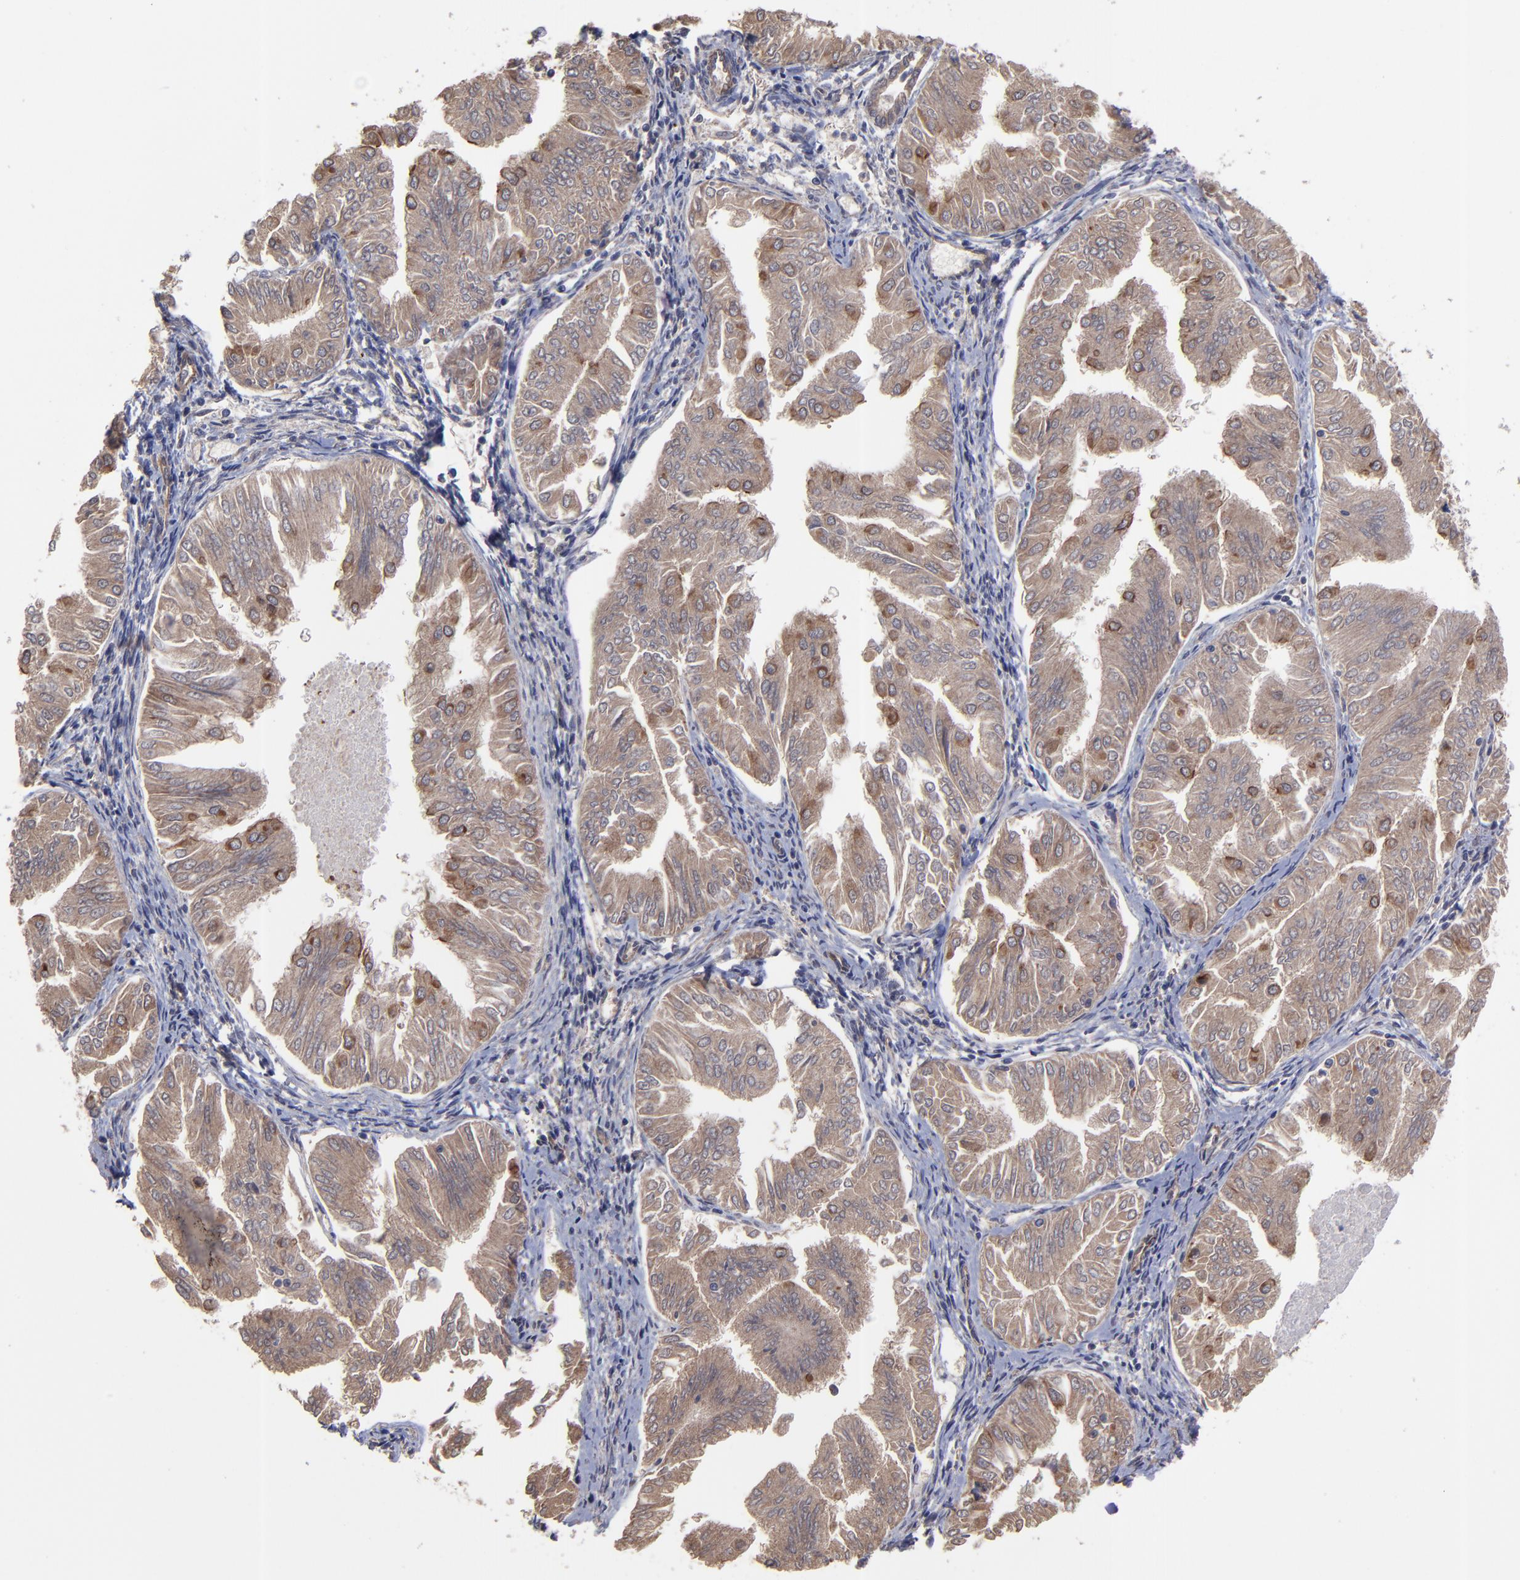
{"staining": {"intensity": "moderate", "quantity": ">75%", "location": "cytoplasmic/membranous"}, "tissue": "endometrial cancer", "cell_type": "Tumor cells", "image_type": "cancer", "snomed": [{"axis": "morphology", "description": "Adenocarcinoma, NOS"}, {"axis": "topography", "description": "Endometrium"}], "caption": "The micrograph displays immunohistochemical staining of endometrial adenocarcinoma. There is moderate cytoplasmic/membranous staining is appreciated in approximately >75% of tumor cells.", "gene": "ZNF780B", "patient": {"sex": "female", "age": 53}}